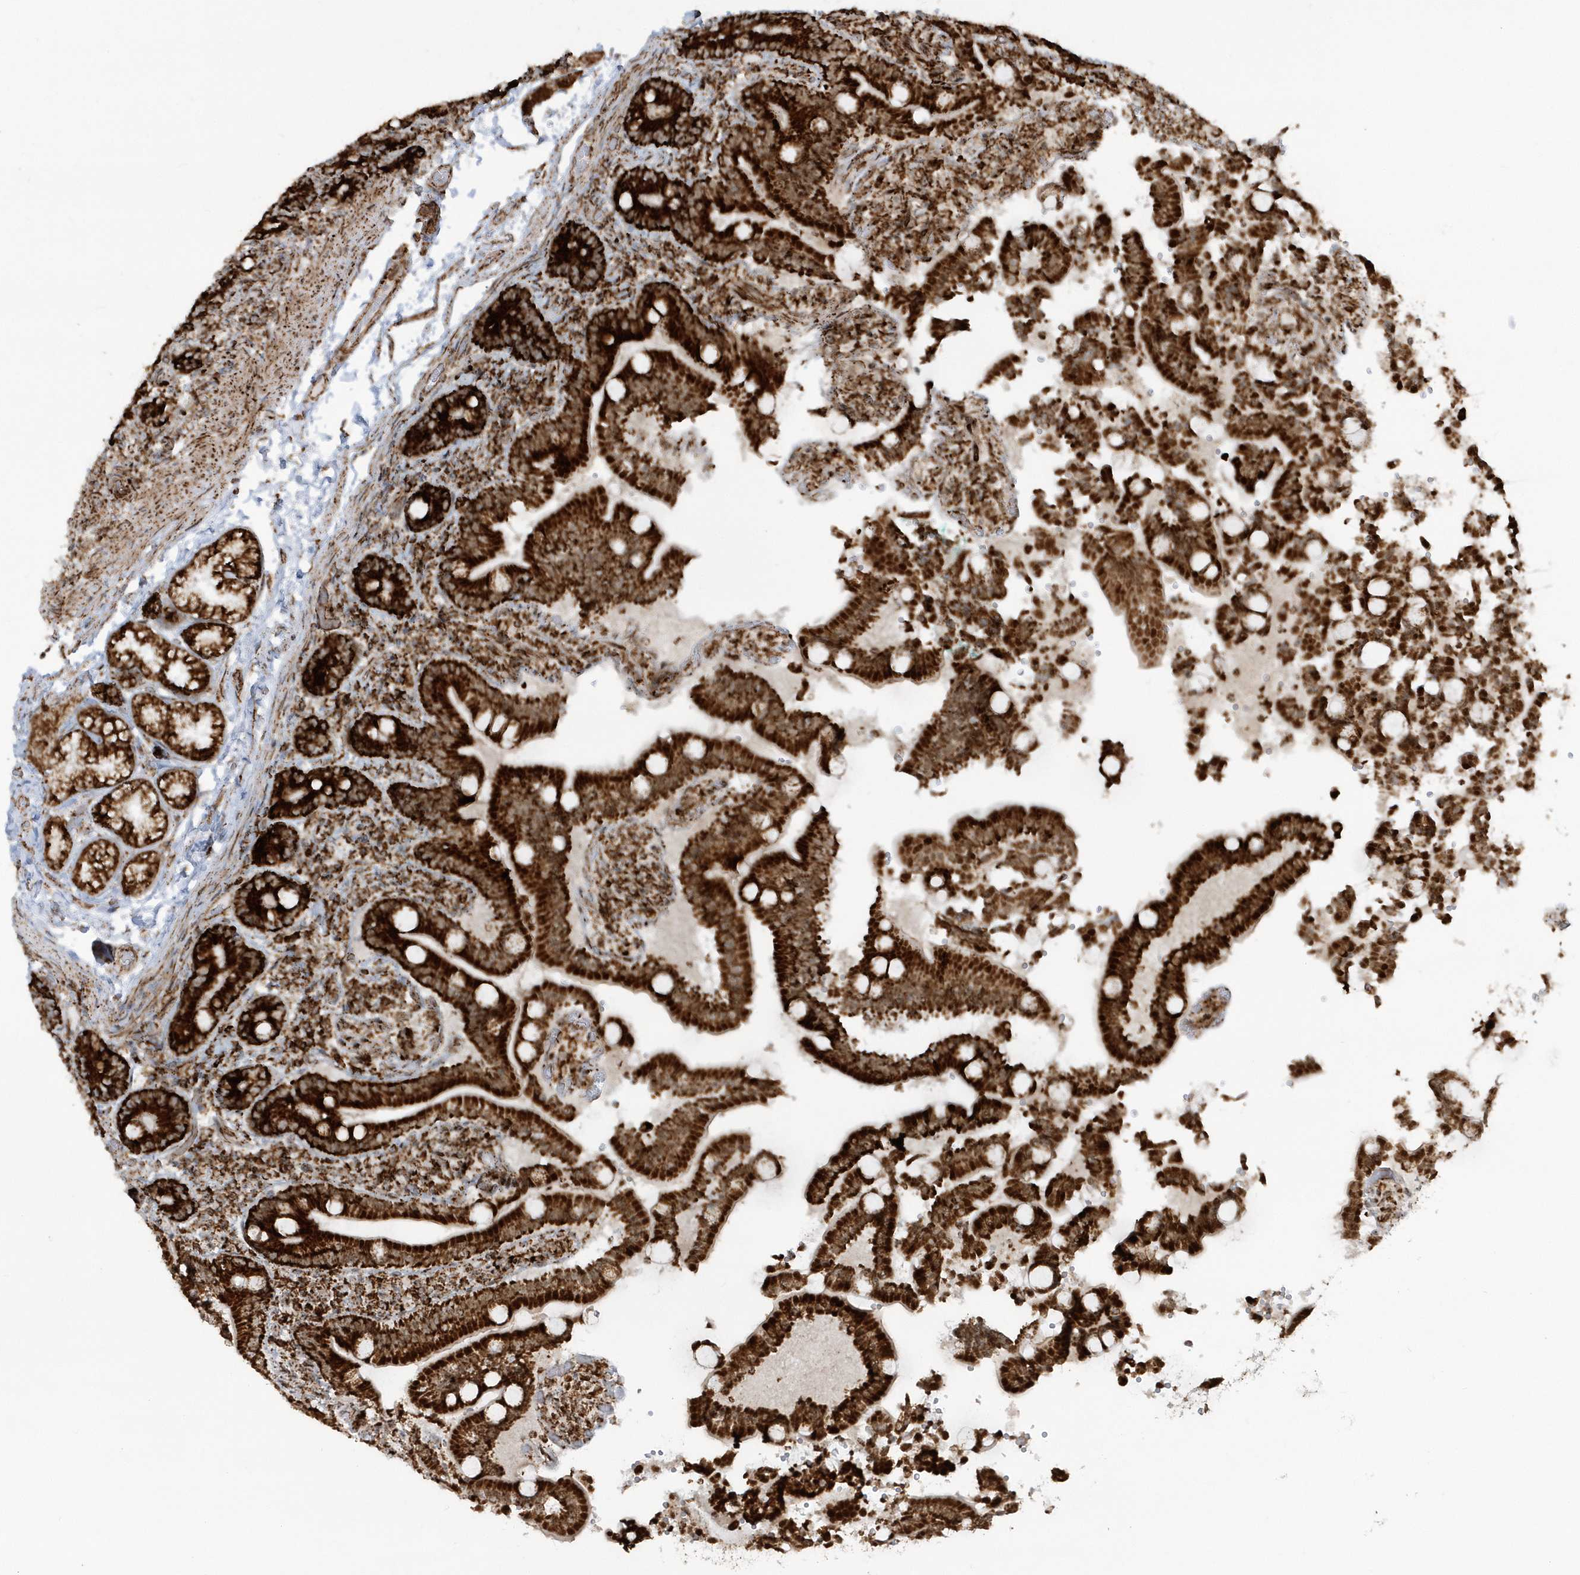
{"staining": {"intensity": "strong", "quantity": ">75%", "location": "cytoplasmic/membranous"}, "tissue": "duodenum", "cell_type": "Glandular cells", "image_type": "normal", "snomed": [{"axis": "morphology", "description": "Normal tissue, NOS"}, {"axis": "topography", "description": "Duodenum"}], "caption": "IHC photomicrograph of normal duodenum: duodenum stained using IHC shows high levels of strong protein expression localized specifically in the cytoplasmic/membranous of glandular cells, appearing as a cytoplasmic/membranous brown color.", "gene": "CRY2", "patient": {"sex": "female", "age": 62}}